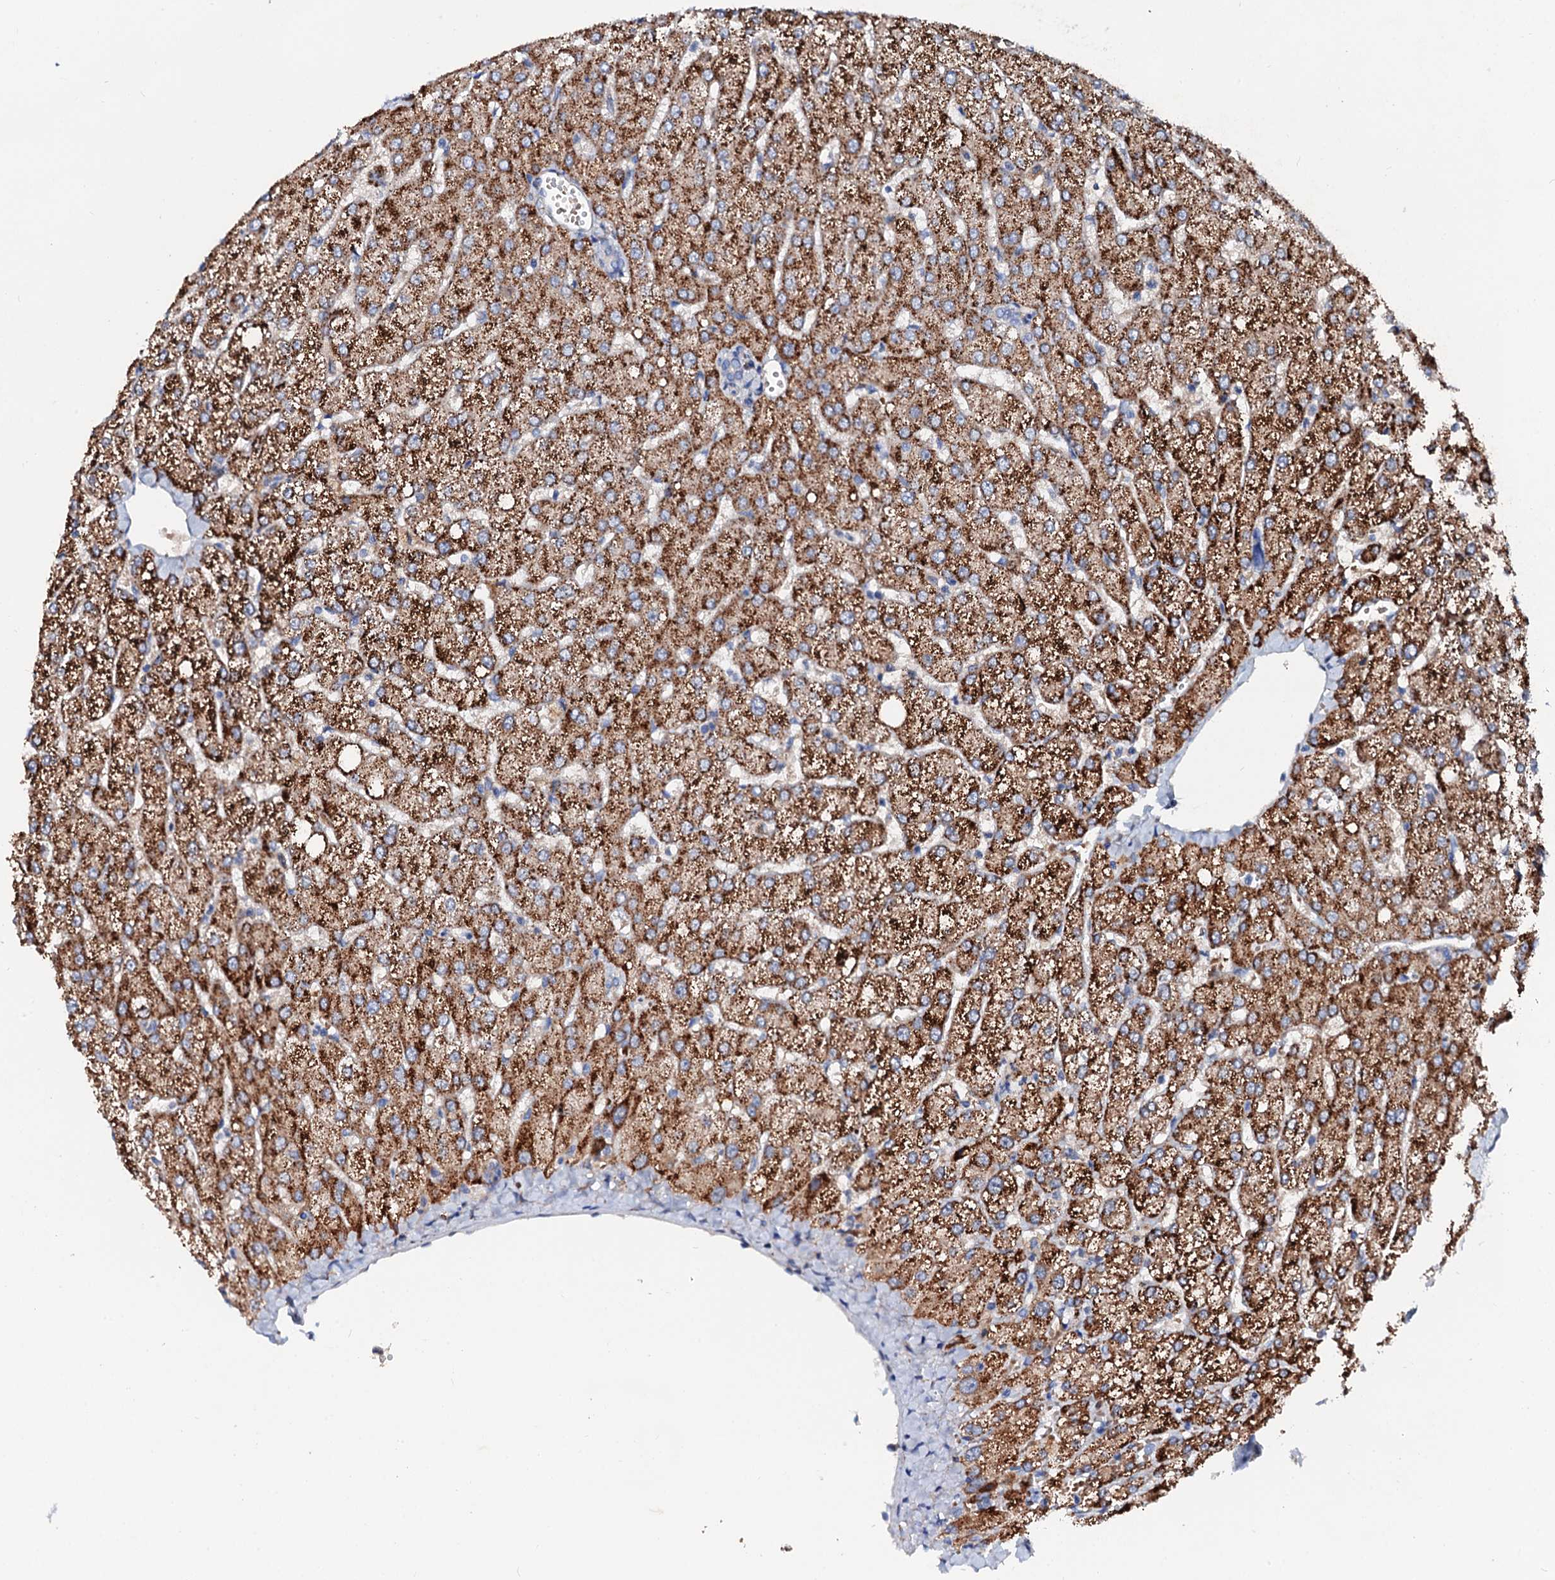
{"staining": {"intensity": "negative", "quantity": "none", "location": "none"}, "tissue": "liver", "cell_type": "Cholangiocytes", "image_type": "normal", "snomed": [{"axis": "morphology", "description": "Normal tissue, NOS"}, {"axis": "topography", "description": "Liver"}], "caption": "High magnification brightfield microscopy of benign liver stained with DAB (brown) and counterstained with hematoxylin (blue): cholangiocytes show no significant positivity. (Stains: DAB (3,3'-diaminobenzidine) IHC with hematoxylin counter stain, Microscopy: brightfield microscopy at high magnification).", "gene": "SLC10A7", "patient": {"sex": "female", "age": 54}}